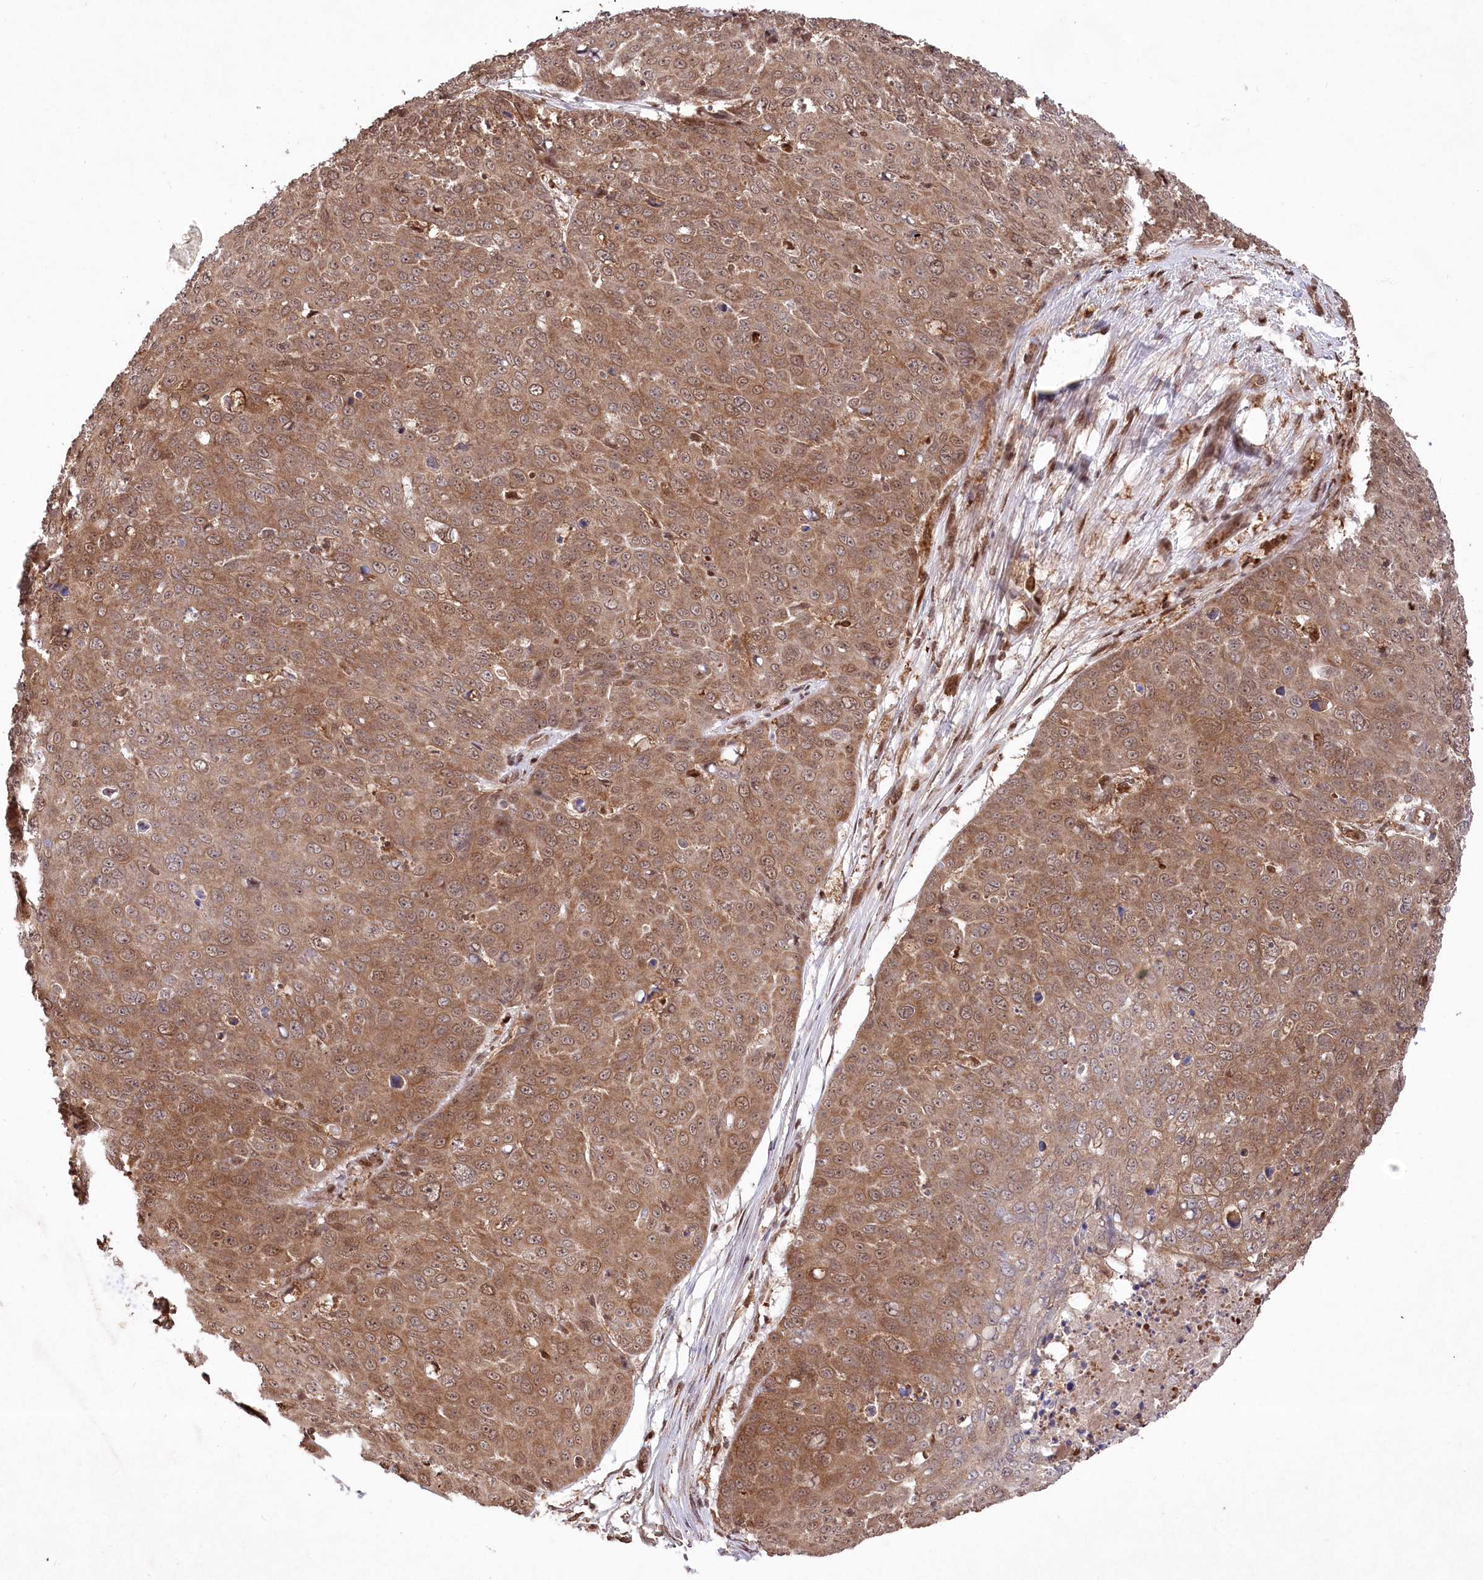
{"staining": {"intensity": "moderate", "quantity": ">75%", "location": "cytoplasmic/membranous,nuclear"}, "tissue": "skin cancer", "cell_type": "Tumor cells", "image_type": "cancer", "snomed": [{"axis": "morphology", "description": "Squamous cell carcinoma, NOS"}, {"axis": "topography", "description": "Skin"}], "caption": "Moderate cytoplasmic/membranous and nuclear protein staining is seen in approximately >75% of tumor cells in skin cancer (squamous cell carcinoma).", "gene": "PSMA1", "patient": {"sex": "male", "age": 71}}